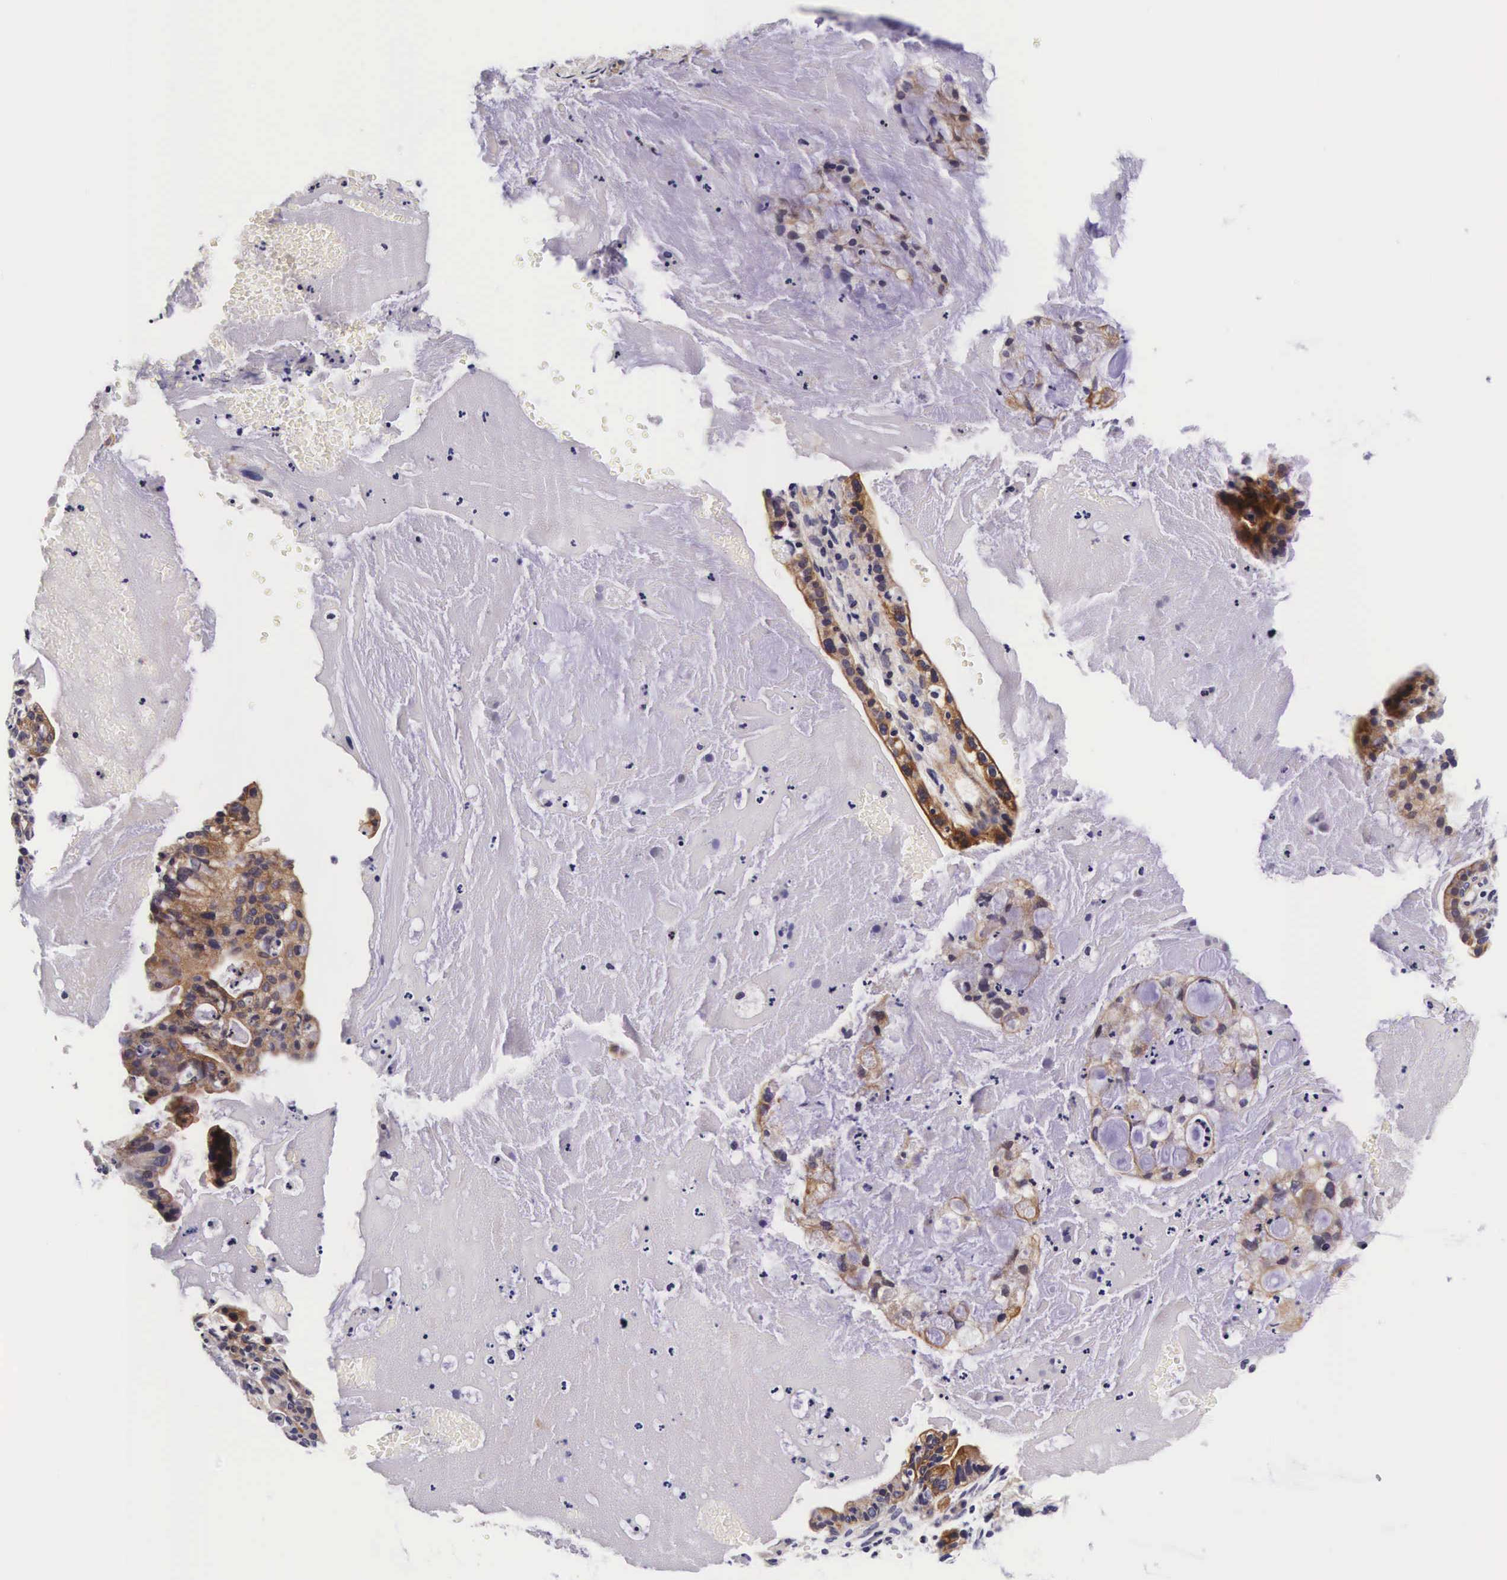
{"staining": {"intensity": "moderate", "quantity": "25%-75%", "location": "cytoplasmic/membranous"}, "tissue": "cervical cancer", "cell_type": "Tumor cells", "image_type": "cancer", "snomed": [{"axis": "morphology", "description": "Adenocarcinoma, NOS"}, {"axis": "topography", "description": "Cervix"}], "caption": "Cervical cancer (adenocarcinoma) tissue demonstrates moderate cytoplasmic/membranous staining in approximately 25%-75% of tumor cells, visualized by immunohistochemistry.", "gene": "UPRT", "patient": {"sex": "female", "age": 41}}